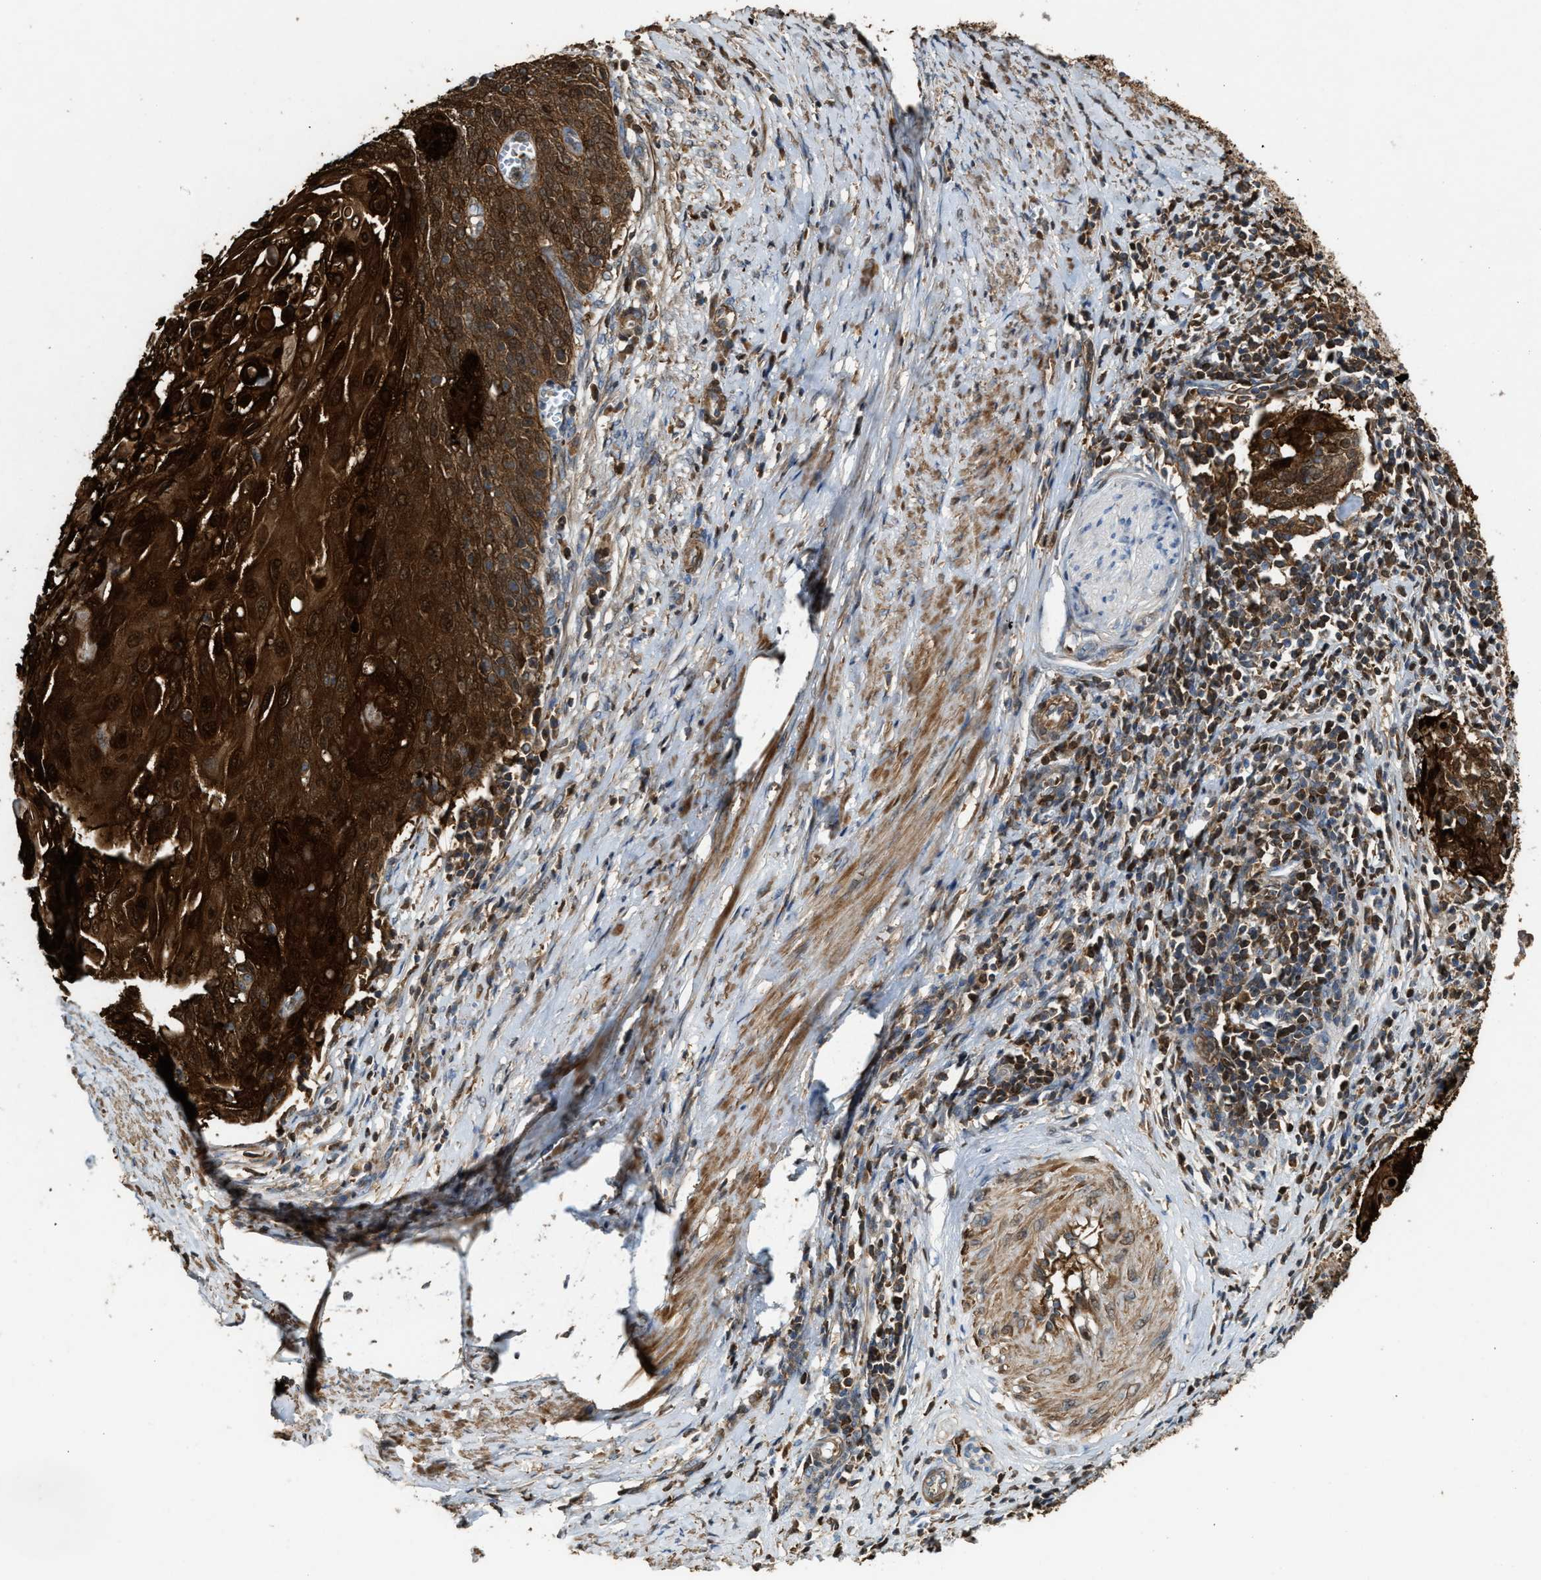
{"staining": {"intensity": "strong", "quantity": ">75%", "location": "cytoplasmic/membranous"}, "tissue": "cervical cancer", "cell_type": "Tumor cells", "image_type": "cancer", "snomed": [{"axis": "morphology", "description": "Squamous cell carcinoma, NOS"}, {"axis": "topography", "description": "Cervix"}], "caption": "Cervical cancer stained with IHC demonstrates strong cytoplasmic/membranous staining in about >75% of tumor cells.", "gene": "SERPINB5", "patient": {"sex": "female", "age": 39}}